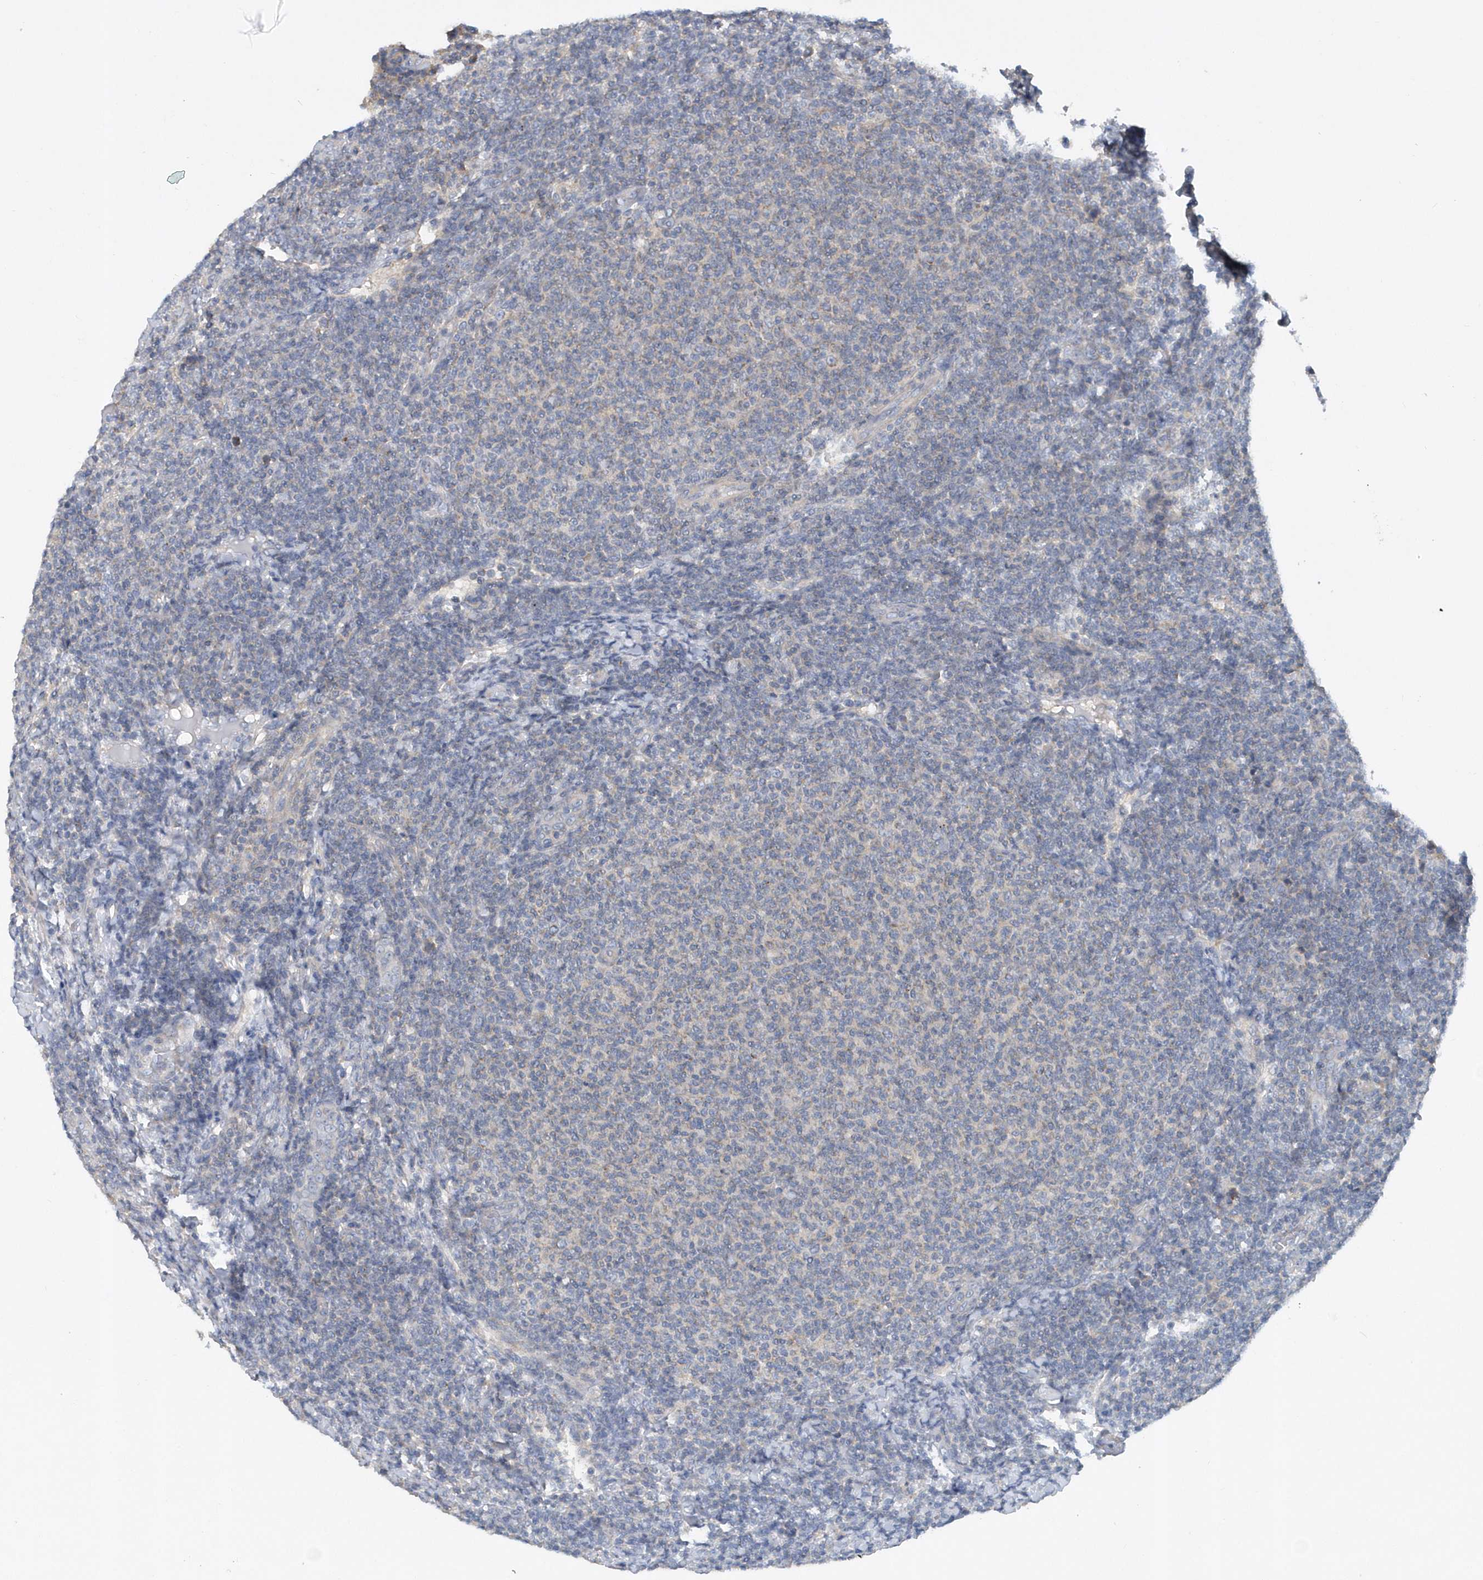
{"staining": {"intensity": "negative", "quantity": "none", "location": "none"}, "tissue": "lymphoma", "cell_type": "Tumor cells", "image_type": "cancer", "snomed": [{"axis": "morphology", "description": "Malignant lymphoma, non-Hodgkin's type, Low grade"}, {"axis": "topography", "description": "Lymph node"}], "caption": "There is no significant staining in tumor cells of low-grade malignant lymphoma, non-Hodgkin's type. Brightfield microscopy of immunohistochemistry stained with DAB (brown) and hematoxylin (blue), captured at high magnification.", "gene": "TRAIP", "patient": {"sex": "male", "age": 66}}